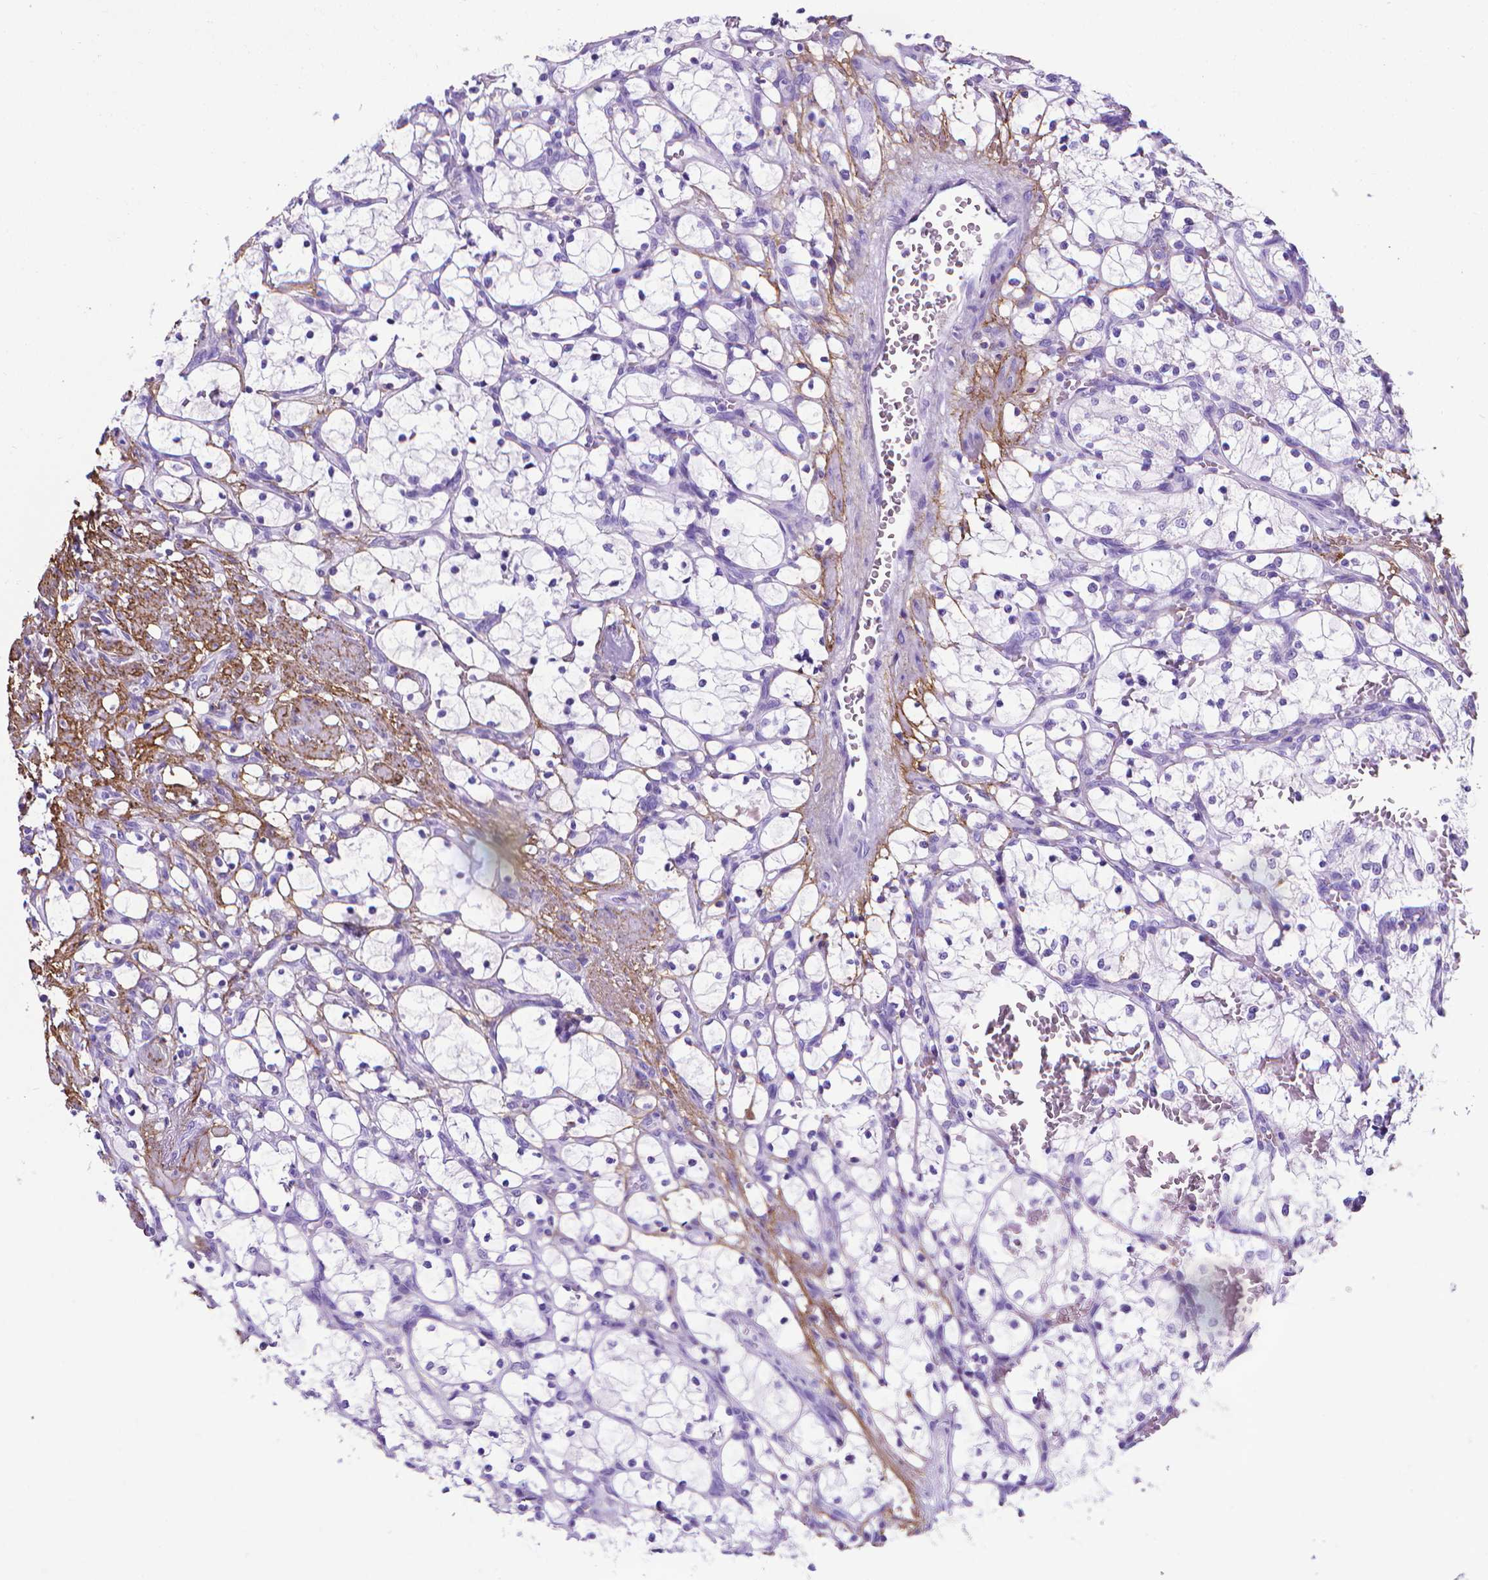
{"staining": {"intensity": "negative", "quantity": "none", "location": "none"}, "tissue": "renal cancer", "cell_type": "Tumor cells", "image_type": "cancer", "snomed": [{"axis": "morphology", "description": "Adenocarcinoma, NOS"}, {"axis": "topography", "description": "Kidney"}], "caption": "Tumor cells show no significant protein positivity in renal cancer.", "gene": "MFAP2", "patient": {"sex": "female", "age": 69}}